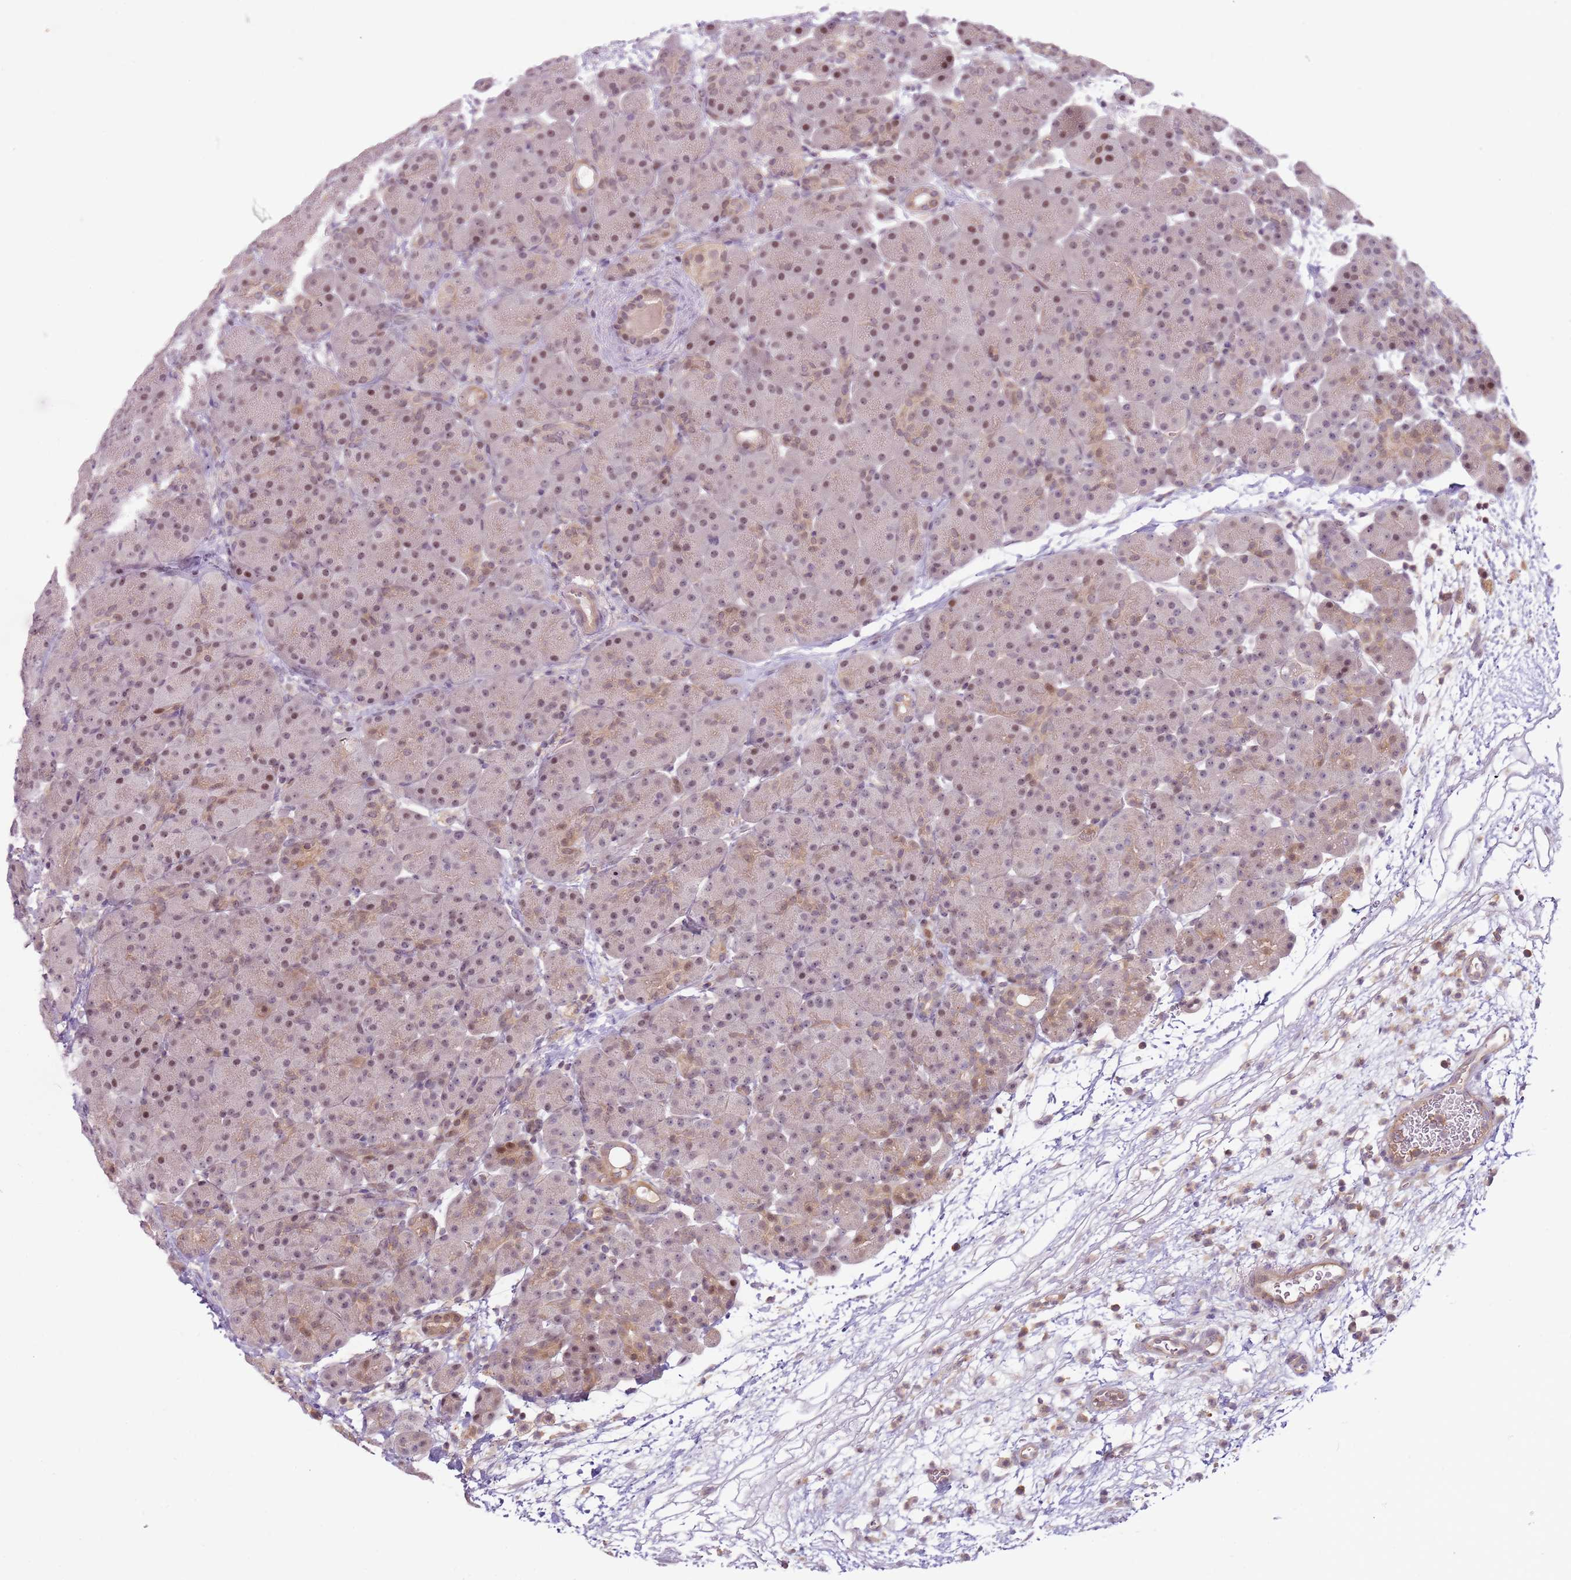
{"staining": {"intensity": "moderate", "quantity": ">75%", "location": "nuclear"}, "tissue": "pancreas", "cell_type": "Exocrine glandular cells", "image_type": "normal", "snomed": [{"axis": "morphology", "description": "Normal tissue, NOS"}, {"axis": "topography", "description": "Pancreas"}], "caption": "Immunohistochemical staining of normal human pancreas shows >75% levels of moderate nuclear protein staining in approximately >75% of exocrine glandular cells. The staining was performed using DAB, with brown indicating positive protein expression. Nuclei are stained blue with hematoxylin.", "gene": "GSTO2", "patient": {"sex": "male", "age": 66}}